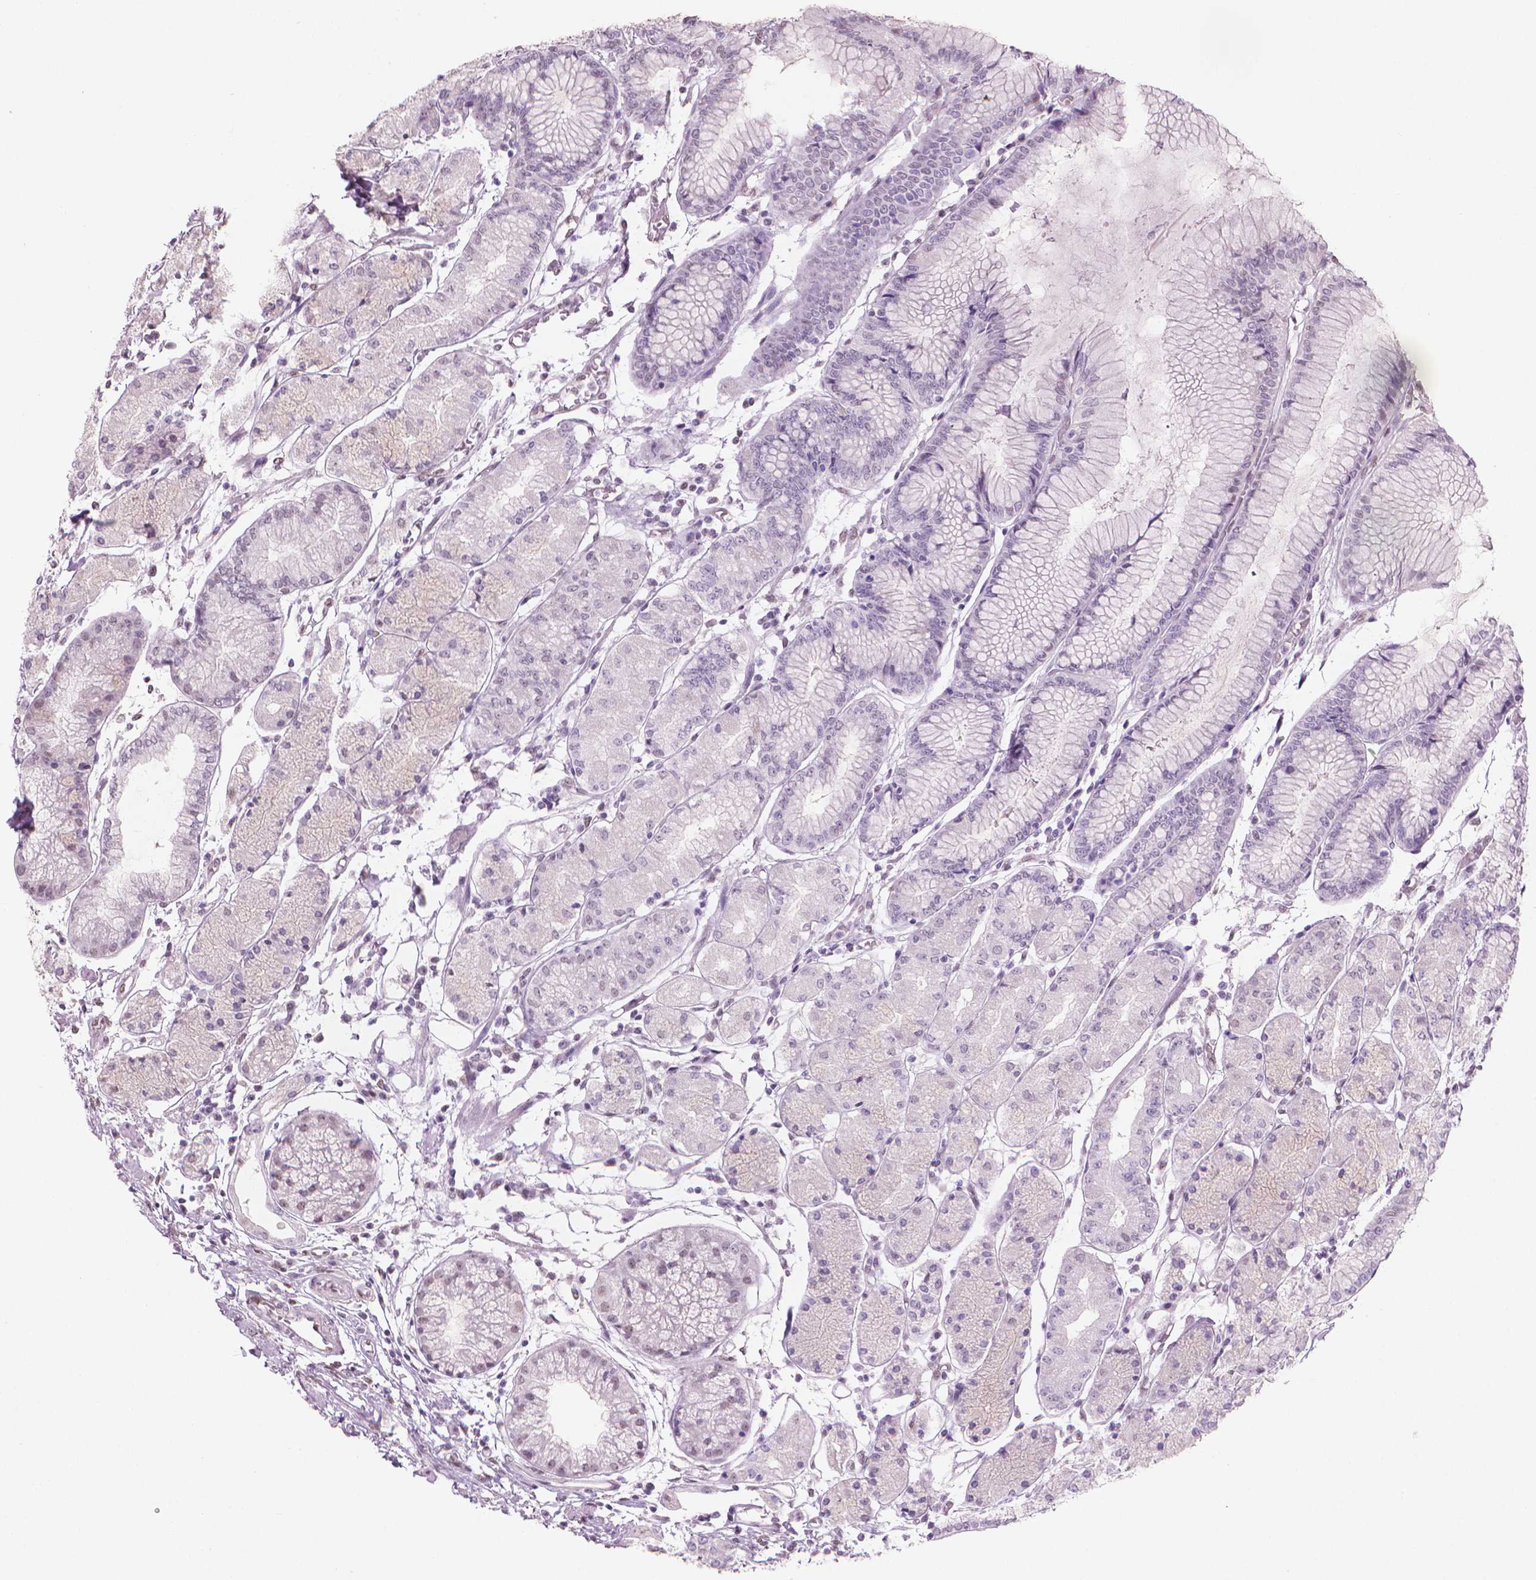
{"staining": {"intensity": "weak", "quantity": "<25%", "location": "nuclear"}, "tissue": "stomach", "cell_type": "Glandular cells", "image_type": "normal", "snomed": [{"axis": "morphology", "description": "Normal tissue, NOS"}, {"axis": "topography", "description": "Stomach, upper"}], "caption": "Normal stomach was stained to show a protein in brown. There is no significant staining in glandular cells. (DAB (3,3'-diaminobenzidine) IHC with hematoxylin counter stain).", "gene": "PIAS2", "patient": {"sex": "male", "age": 69}}